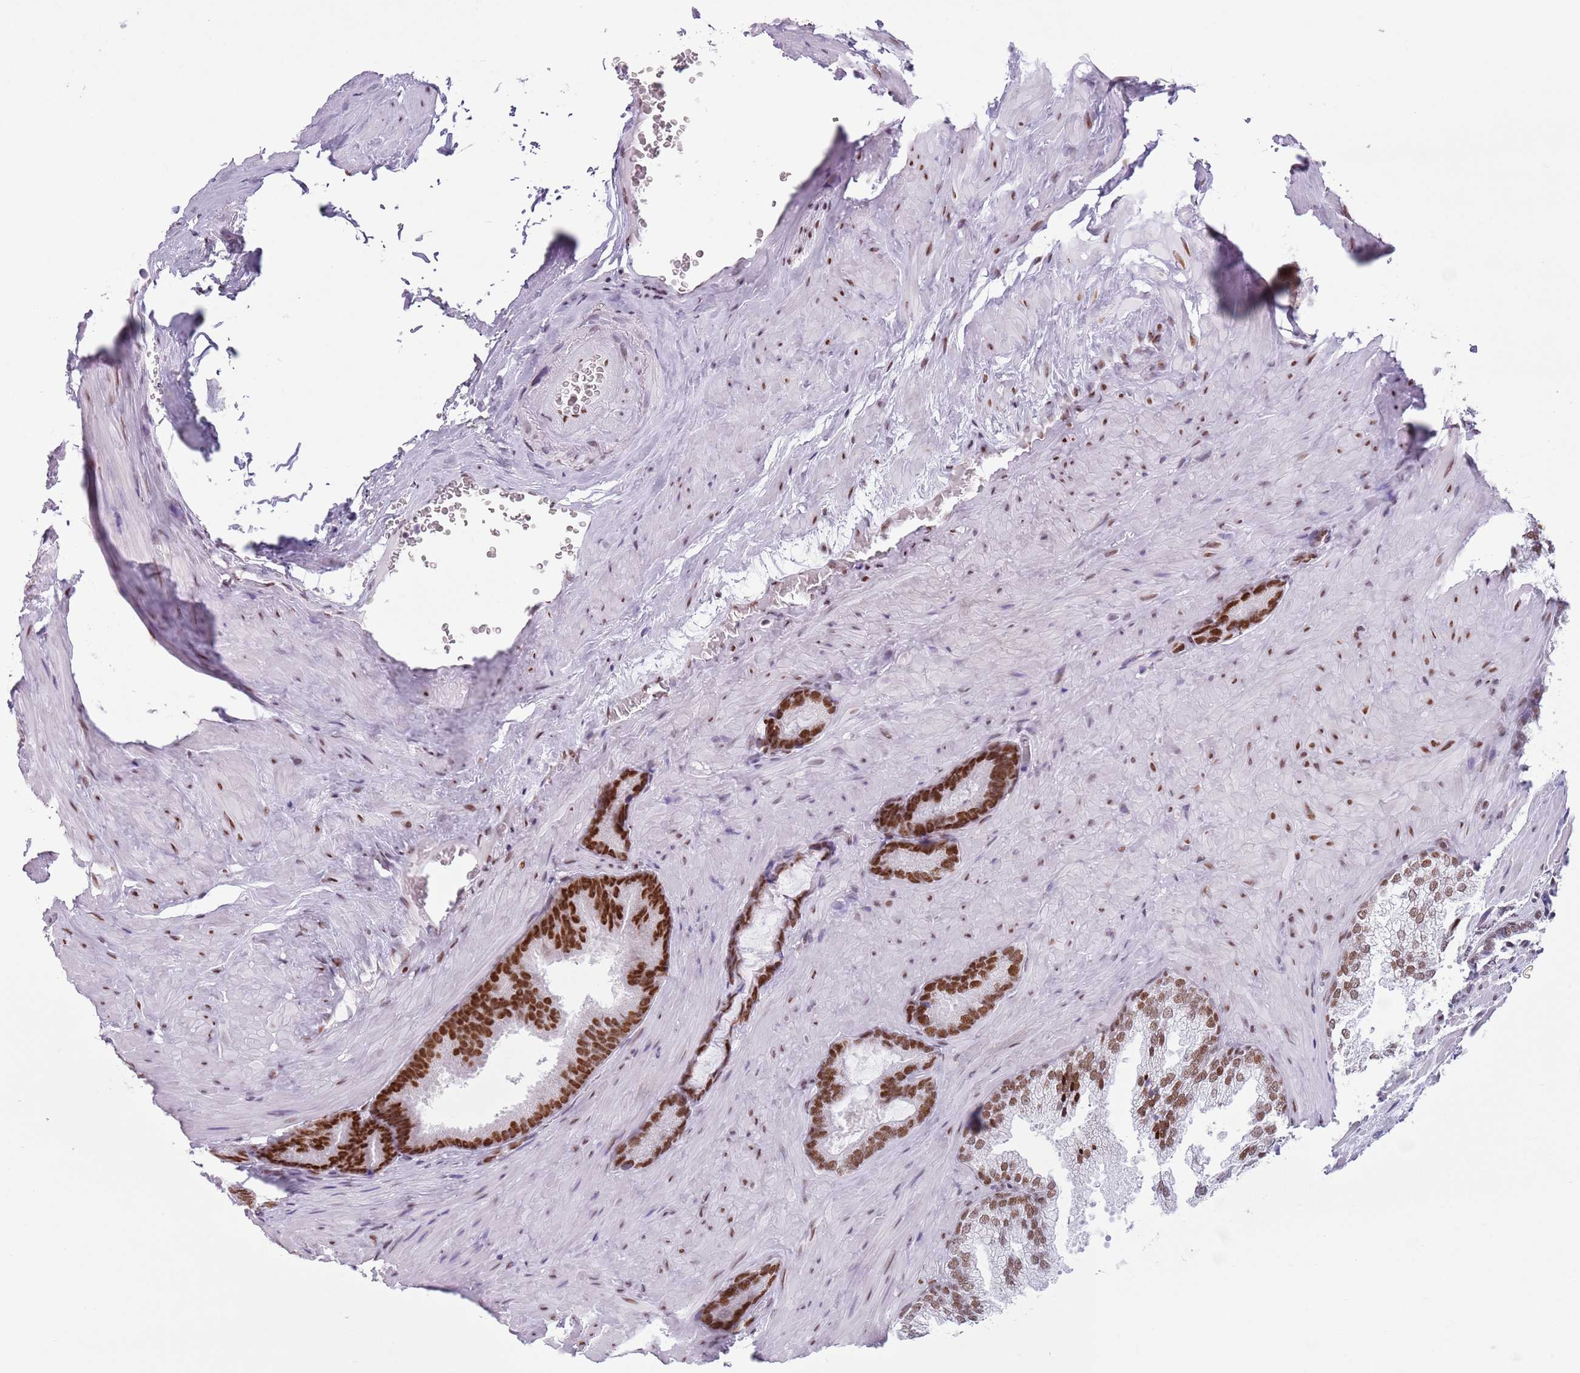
{"staining": {"intensity": "strong", "quantity": ">75%", "location": "nuclear"}, "tissue": "prostate cancer", "cell_type": "Tumor cells", "image_type": "cancer", "snomed": [{"axis": "morphology", "description": "Adenocarcinoma, High grade"}, {"axis": "topography", "description": "Prostate"}], "caption": "Protein analysis of high-grade adenocarcinoma (prostate) tissue displays strong nuclear staining in about >75% of tumor cells.", "gene": "FAM104B", "patient": {"sex": "male", "age": 66}}